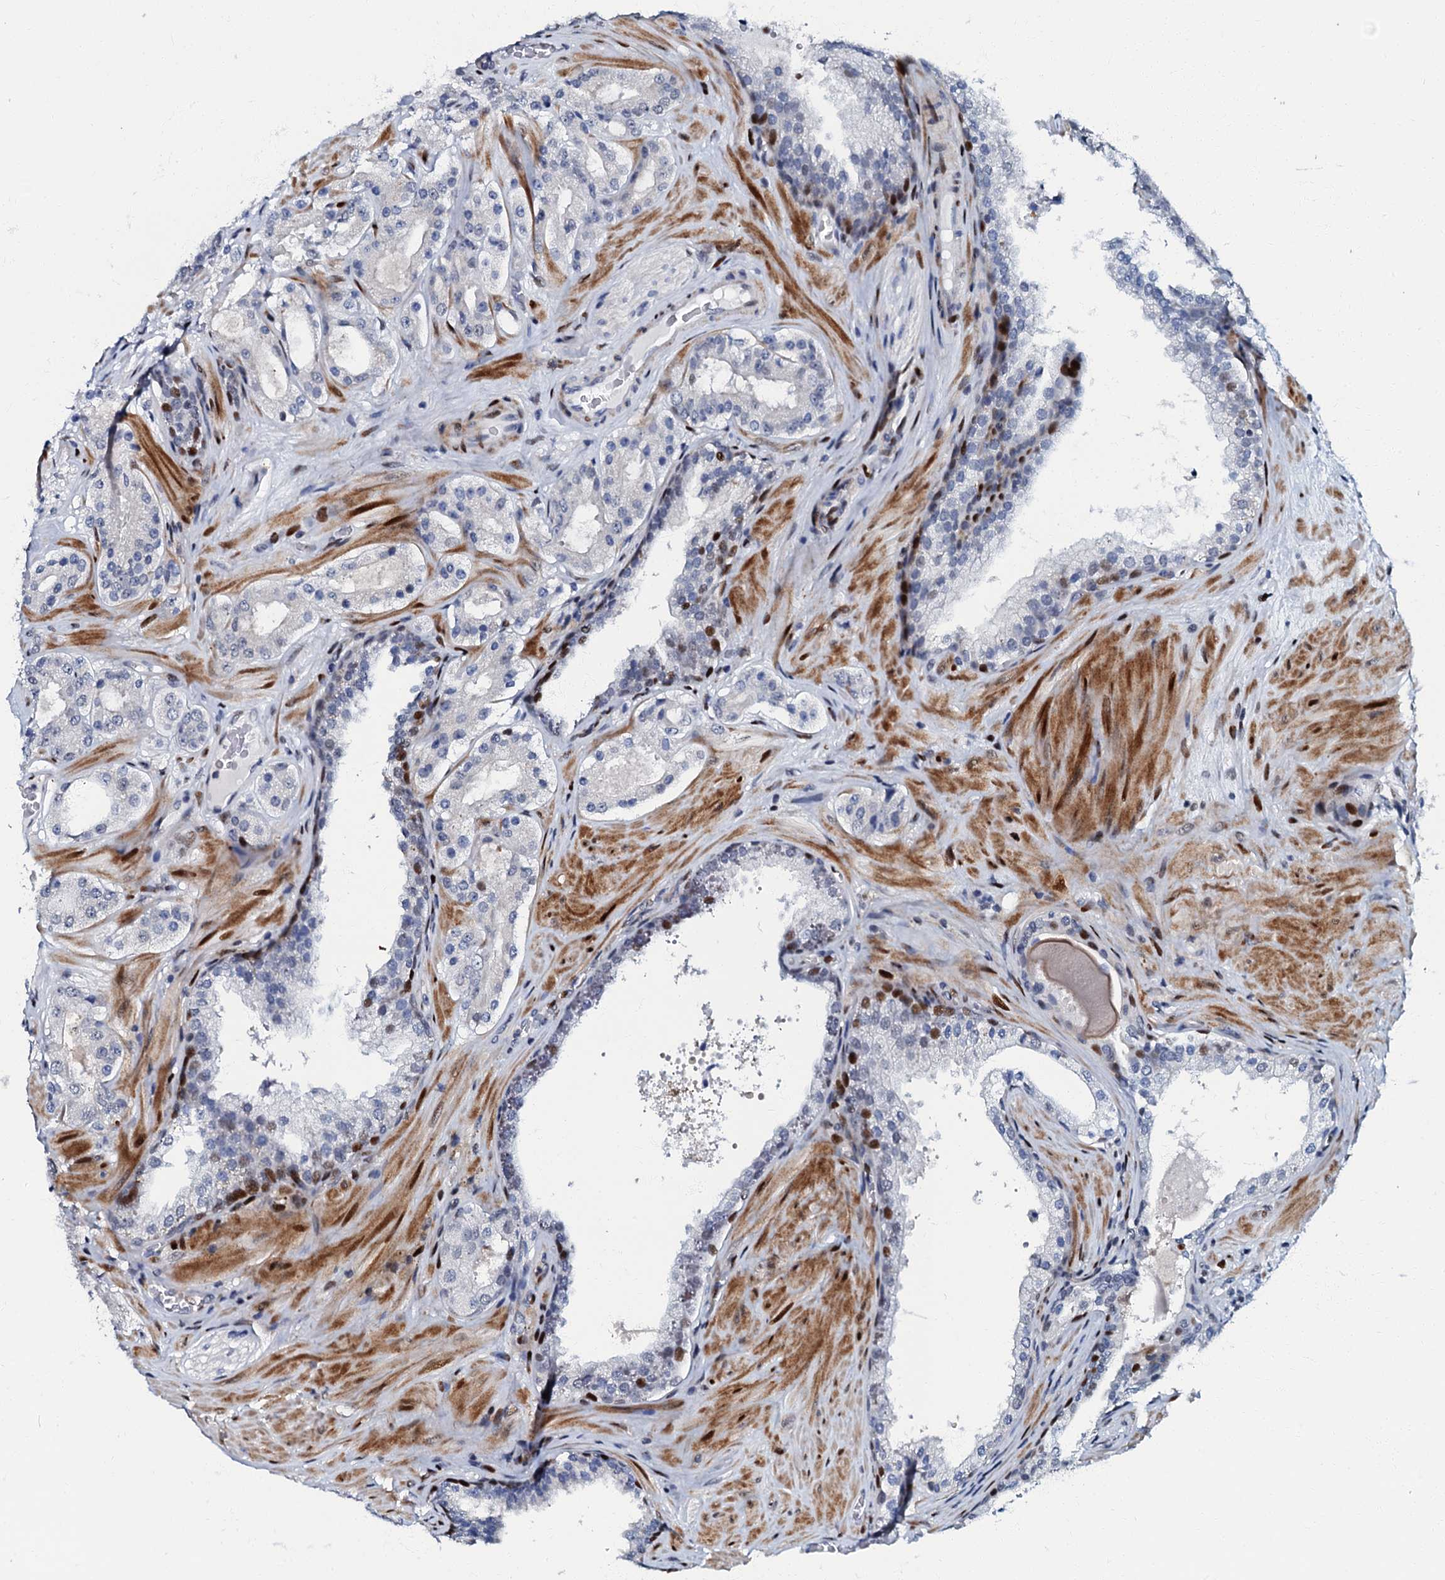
{"staining": {"intensity": "negative", "quantity": "none", "location": "none"}, "tissue": "prostate cancer", "cell_type": "Tumor cells", "image_type": "cancer", "snomed": [{"axis": "morphology", "description": "Adenocarcinoma, High grade"}, {"axis": "topography", "description": "Prostate"}], "caption": "Immunohistochemical staining of human prostate cancer (high-grade adenocarcinoma) shows no significant positivity in tumor cells. (DAB (3,3'-diaminobenzidine) IHC with hematoxylin counter stain).", "gene": "MFSD5", "patient": {"sex": "male", "age": 65}}